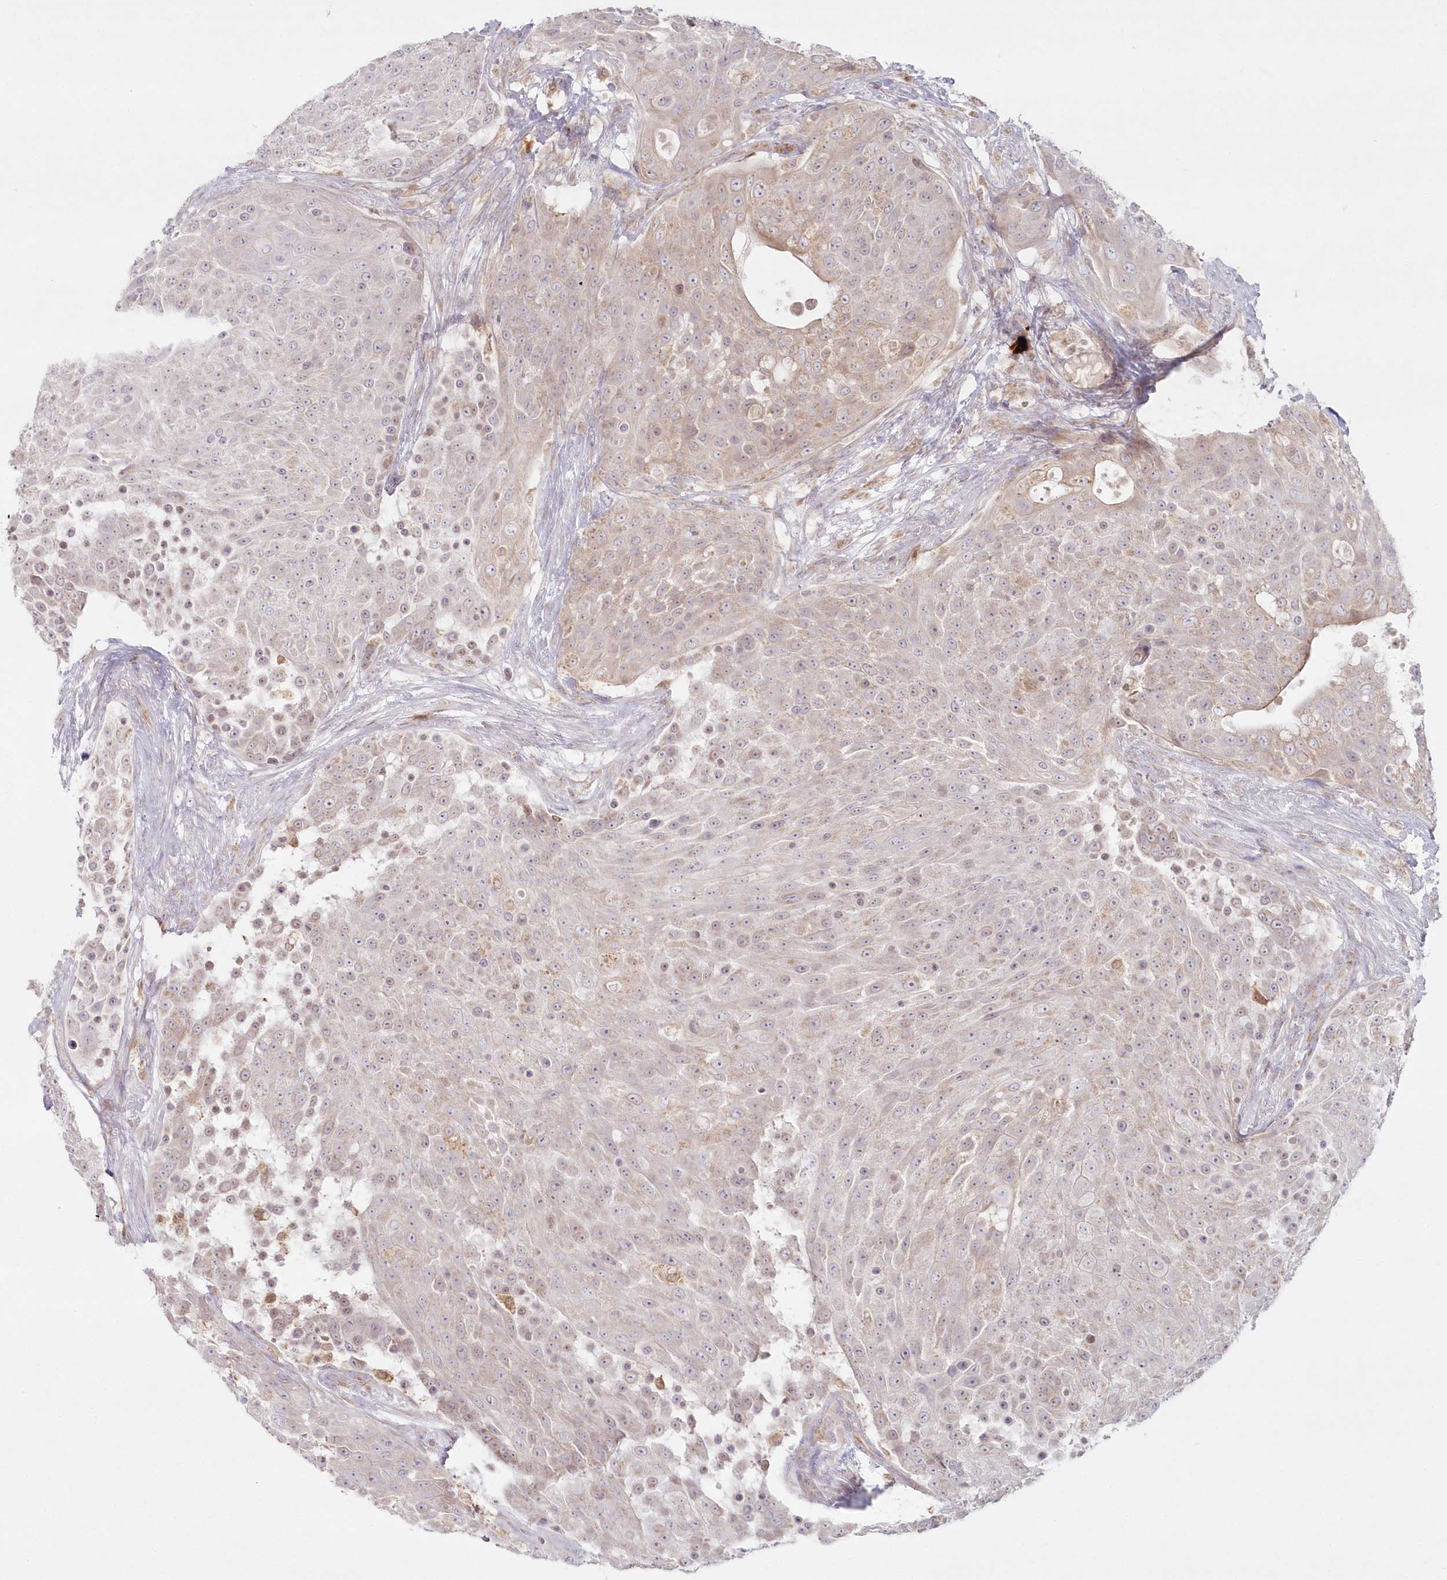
{"staining": {"intensity": "weak", "quantity": "<25%", "location": "cytoplasmic/membranous"}, "tissue": "urothelial cancer", "cell_type": "Tumor cells", "image_type": "cancer", "snomed": [{"axis": "morphology", "description": "Urothelial carcinoma, High grade"}, {"axis": "topography", "description": "Urinary bladder"}], "caption": "Urothelial cancer stained for a protein using IHC displays no positivity tumor cells.", "gene": "ARSB", "patient": {"sex": "female", "age": 63}}